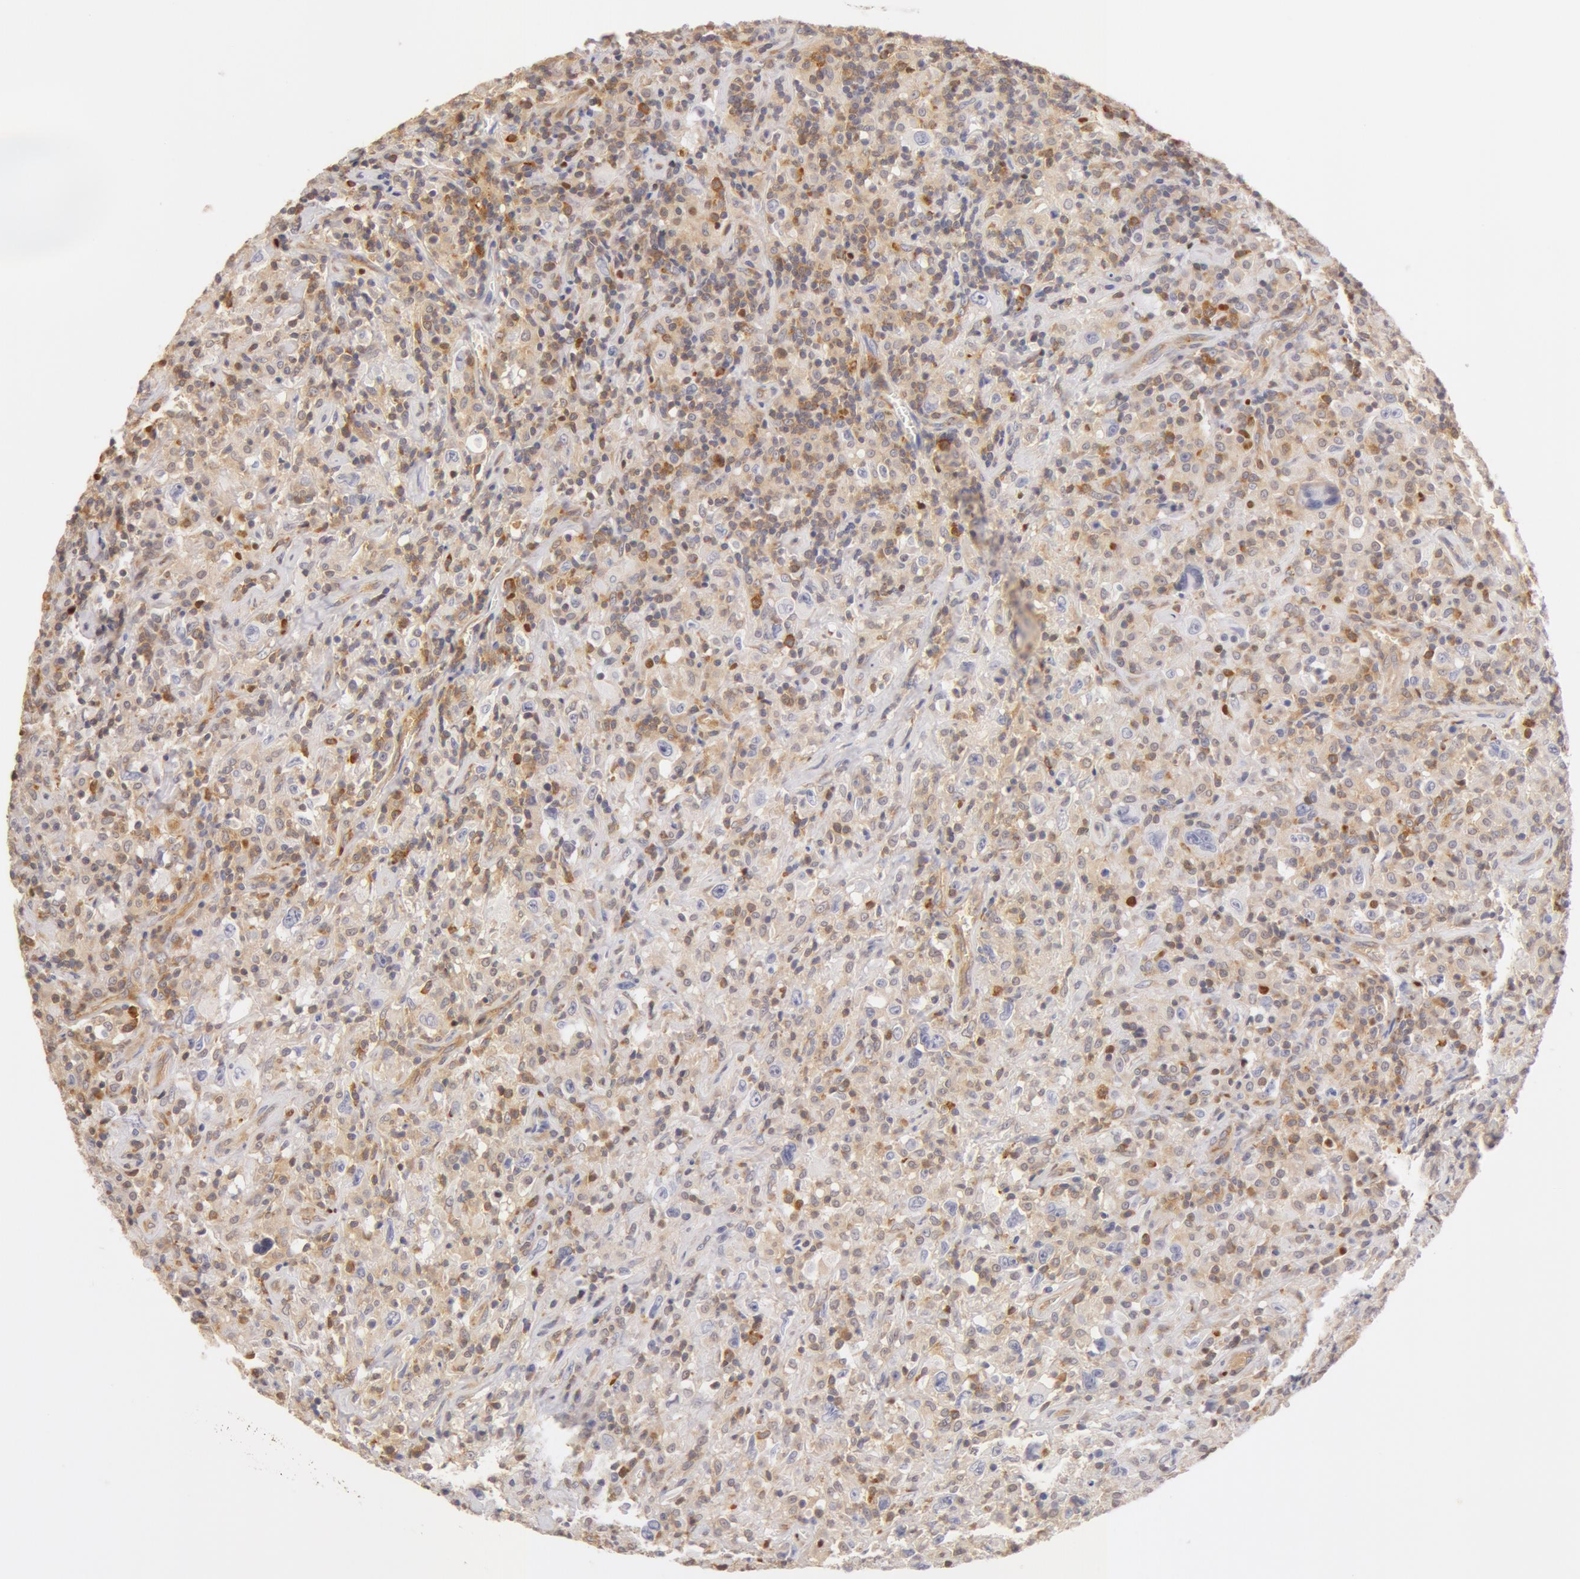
{"staining": {"intensity": "moderate", "quantity": "<25%", "location": "cytoplasmic/membranous"}, "tissue": "lymphoma", "cell_type": "Tumor cells", "image_type": "cancer", "snomed": [{"axis": "morphology", "description": "Hodgkin's disease, NOS"}, {"axis": "topography", "description": "Lymph node"}], "caption": "The immunohistochemical stain labels moderate cytoplasmic/membranous positivity in tumor cells of lymphoma tissue.", "gene": "DDX3Y", "patient": {"sex": "male", "age": 46}}